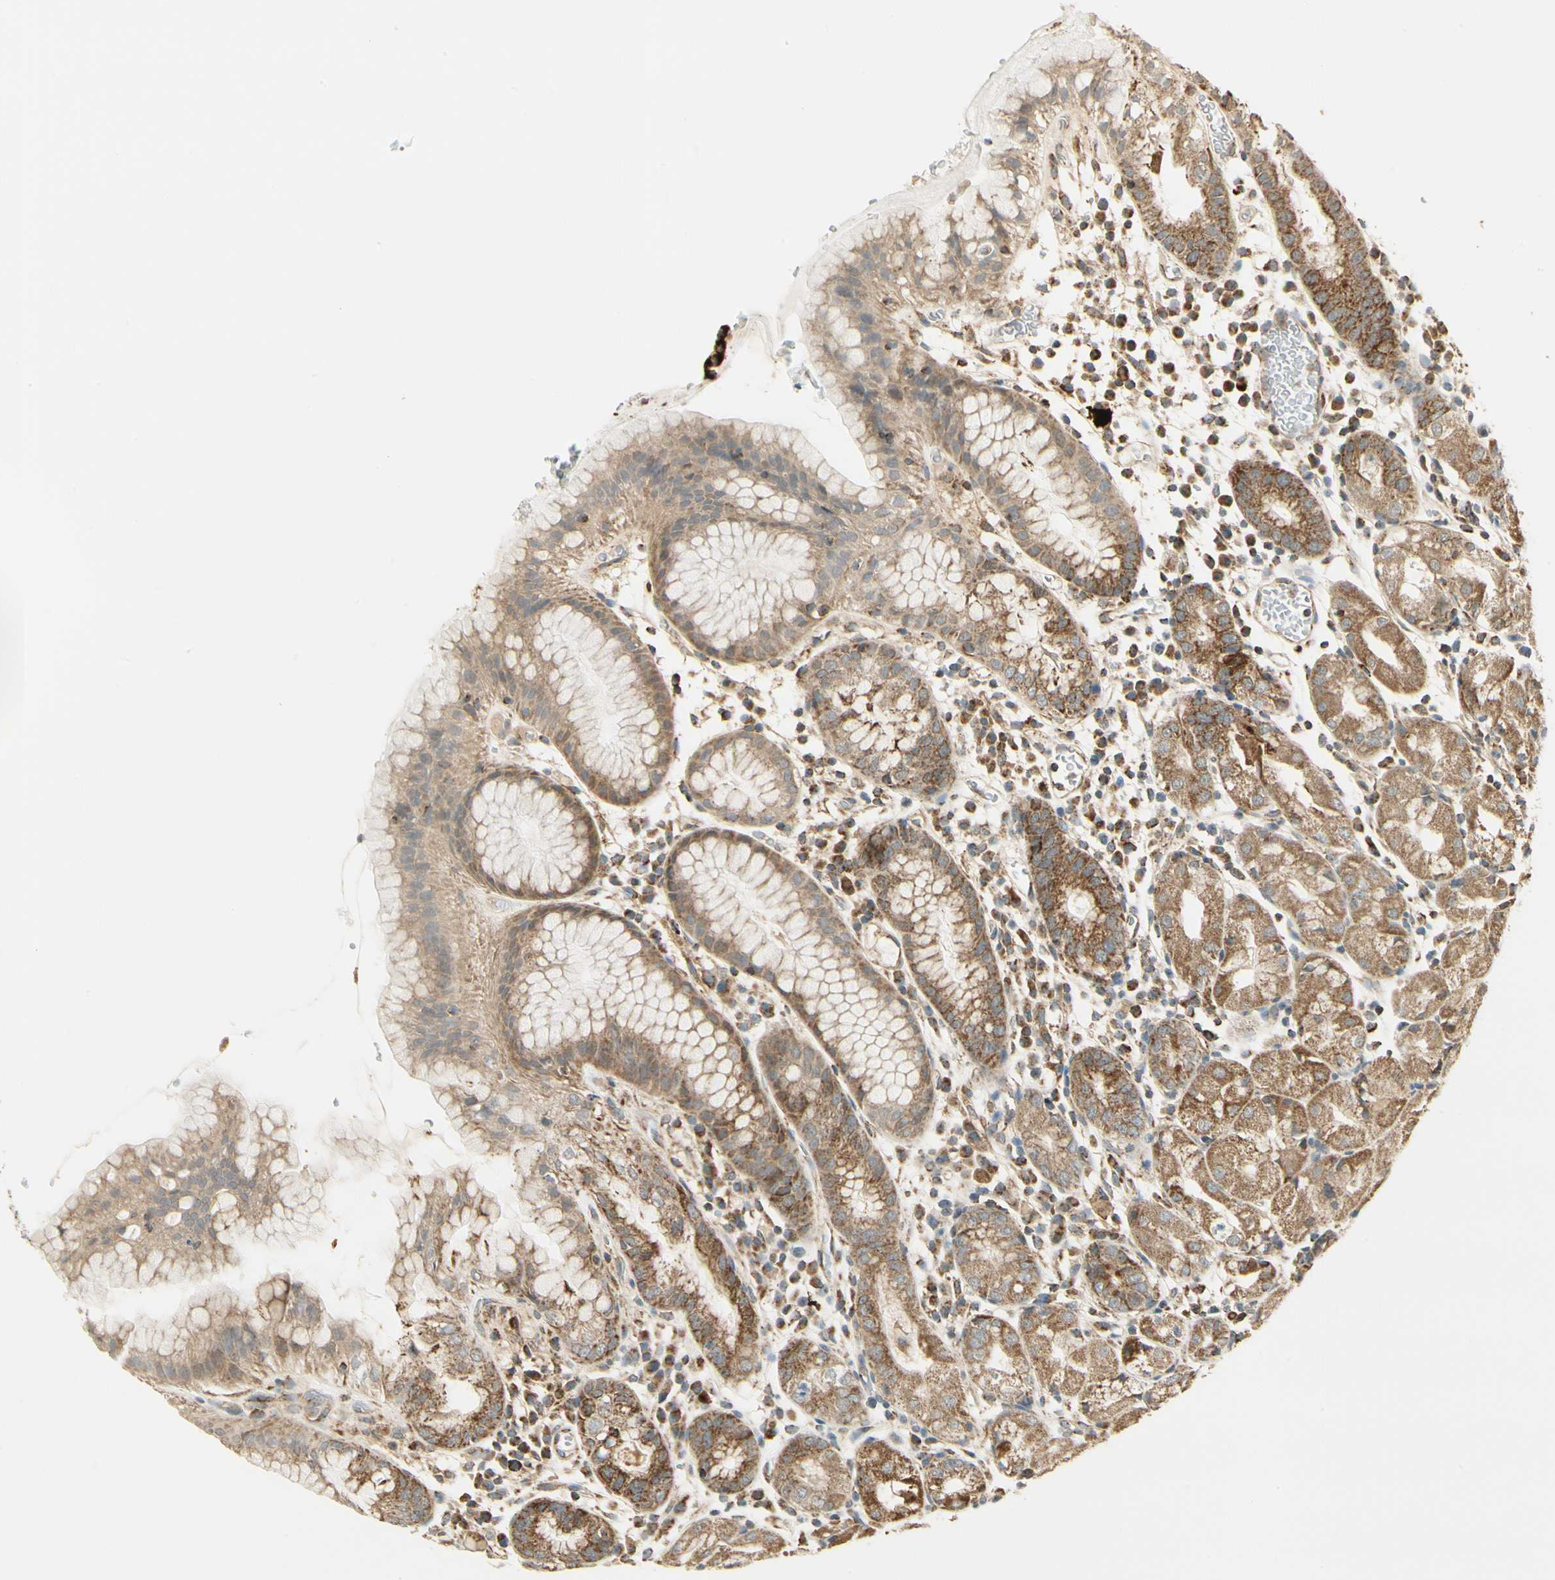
{"staining": {"intensity": "strong", "quantity": ">75%", "location": "cytoplasmic/membranous"}, "tissue": "stomach", "cell_type": "Glandular cells", "image_type": "normal", "snomed": [{"axis": "morphology", "description": "Normal tissue, NOS"}, {"axis": "topography", "description": "Stomach"}, {"axis": "topography", "description": "Stomach, lower"}], "caption": "Immunohistochemical staining of unremarkable human stomach demonstrates strong cytoplasmic/membranous protein positivity in approximately >75% of glandular cells.", "gene": "EPHB3", "patient": {"sex": "female", "age": 75}}